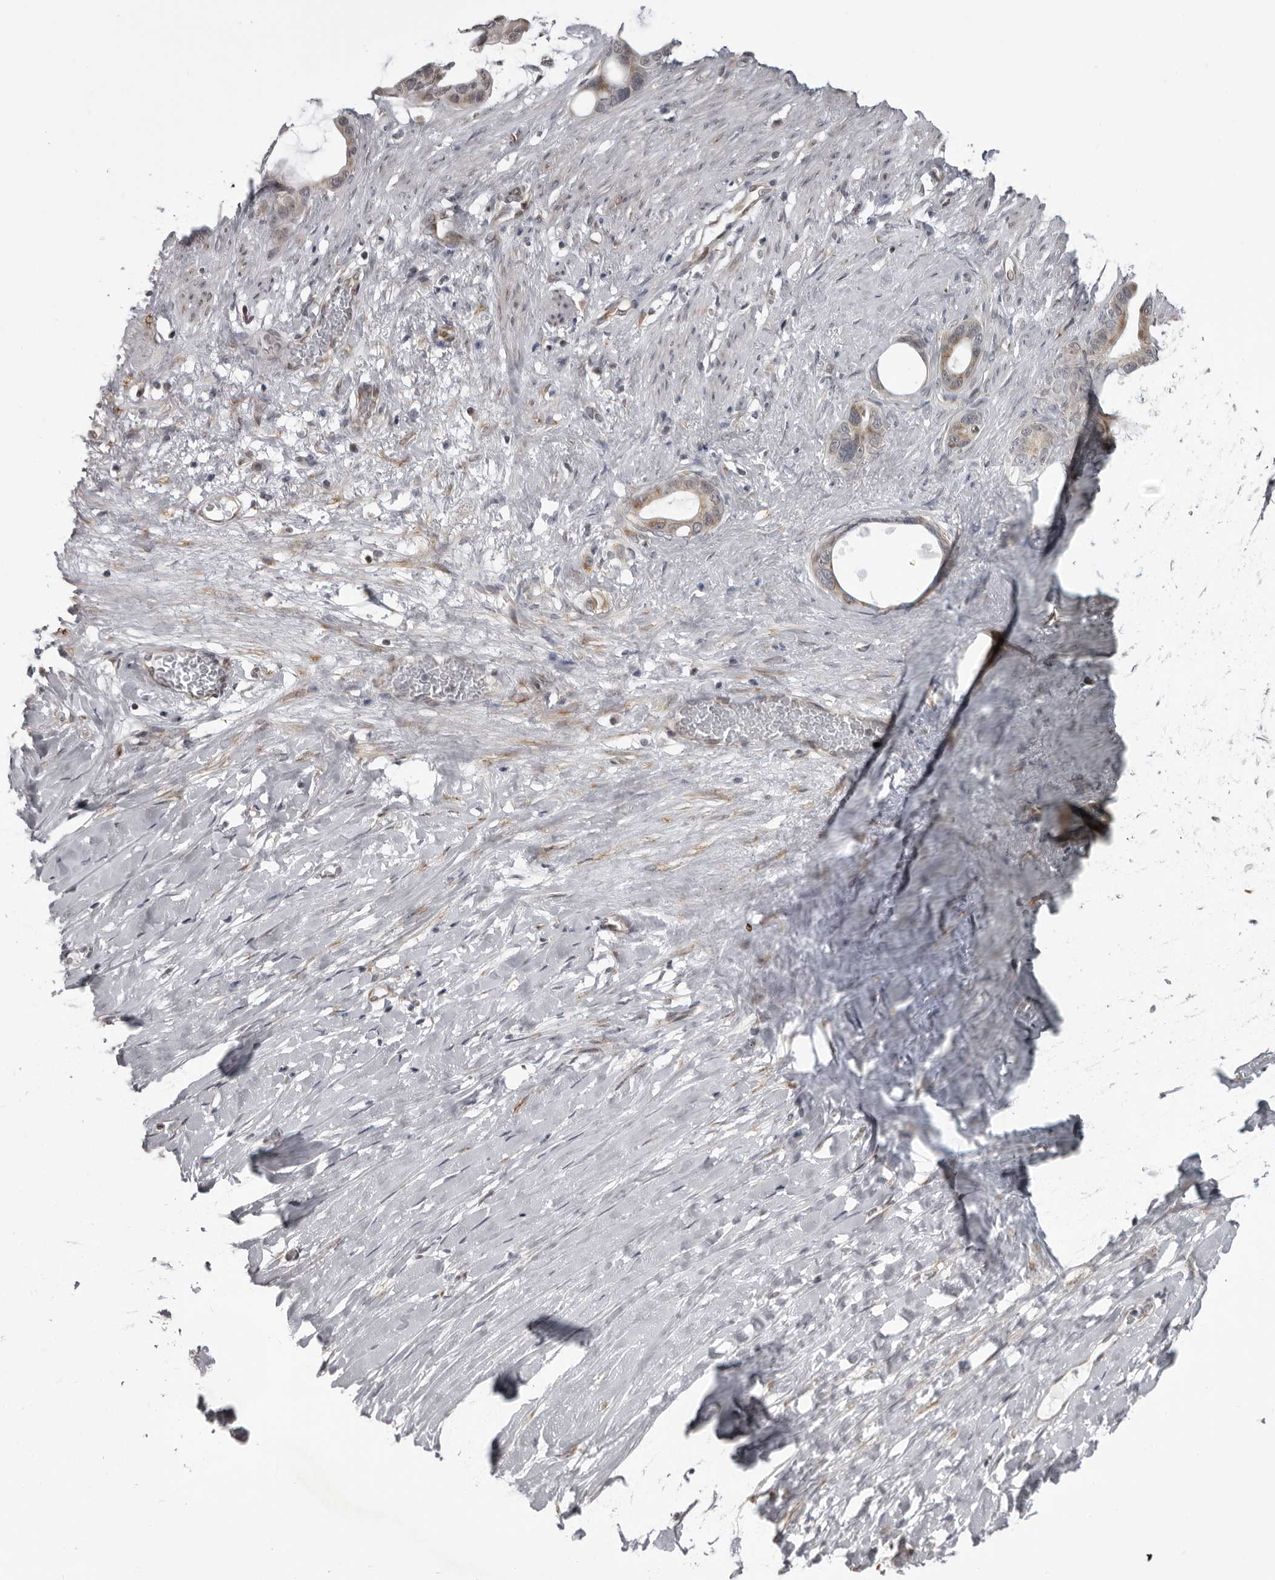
{"staining": {"intensity": "weak", "quantity": ">75%", "location": "cytoplasmic/membranous"}, "tissue": "stomach cancer", "cell_type": "Tumor cells", "image_type": "cancer", "snomed": [{"axis": "morphology", "description": "Adenocarcinoma, NOS"}, {"axis": "topography", "description": "Stomach"}], "caption": "Protein analysis of stomach cancer (adenocarcinoma) tissue exhibits weak cytoplasmic/membranous staining in about >75% of tumor cells.", "gene": "RTCA", "patient": {"sex": "female", "age": 75}}